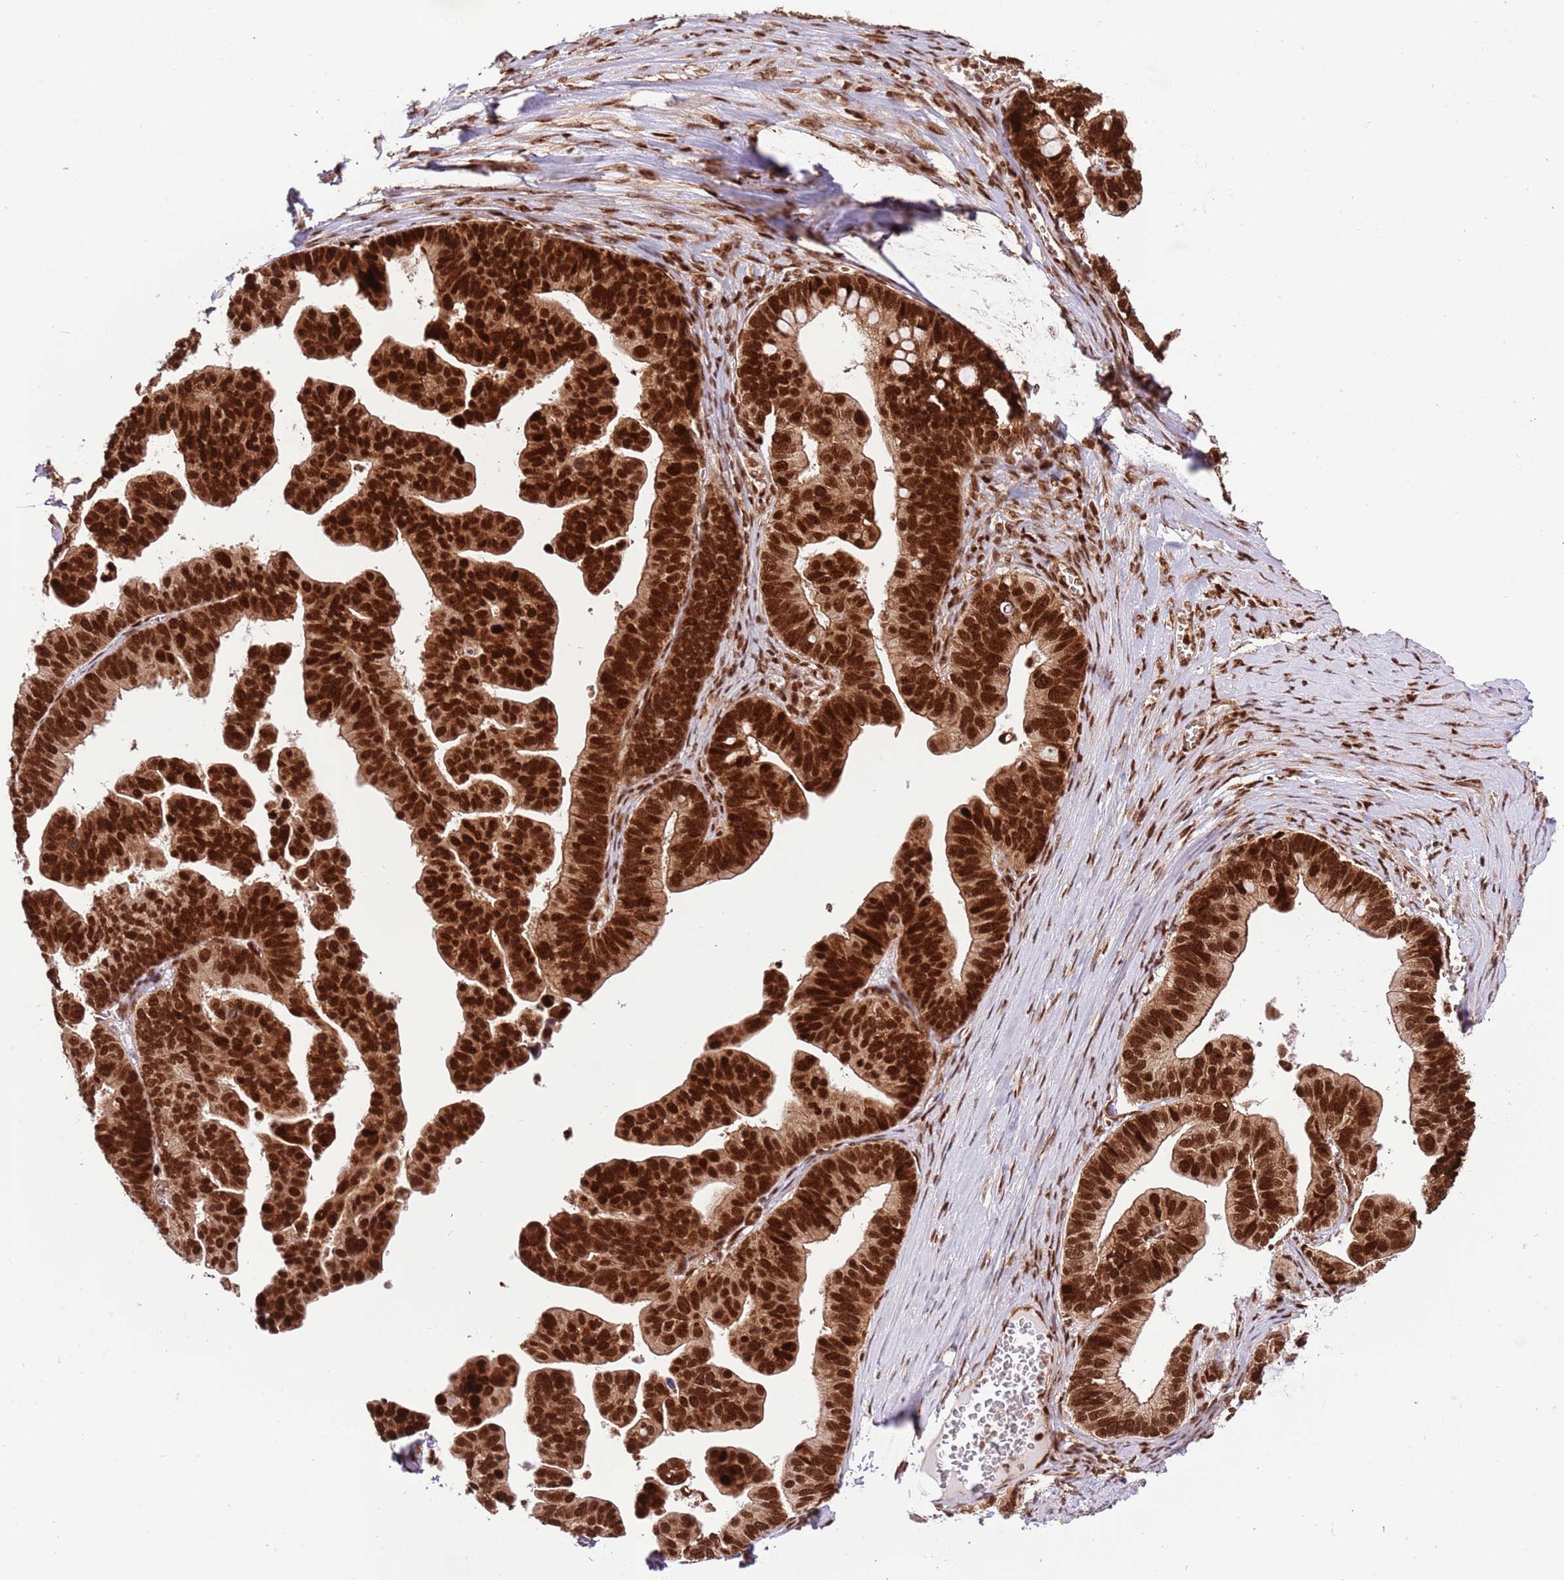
{"staining": {"intensity": "strong", "quantity": ">75%", "location": "nuclear"}, "tissue": "ovarian cancer", "cell_type": "Tumor cells", "image_type": "cancer", "snomed": [{"axis": "morphology", "description": "Cystadenocarcinoma, serous, NOS"}, {"axis": "topography", "description": "Ovary"}], "caption": "A brown stain labels strong nuclear positivity of a protein in human serous cystadenocarcinoma (ovarian) tumor cells. (DAB = brown stain, brightfield microscopy at high magnification).", "gene": "RIF1", "patient": {"sex": "female", "age": 56}}